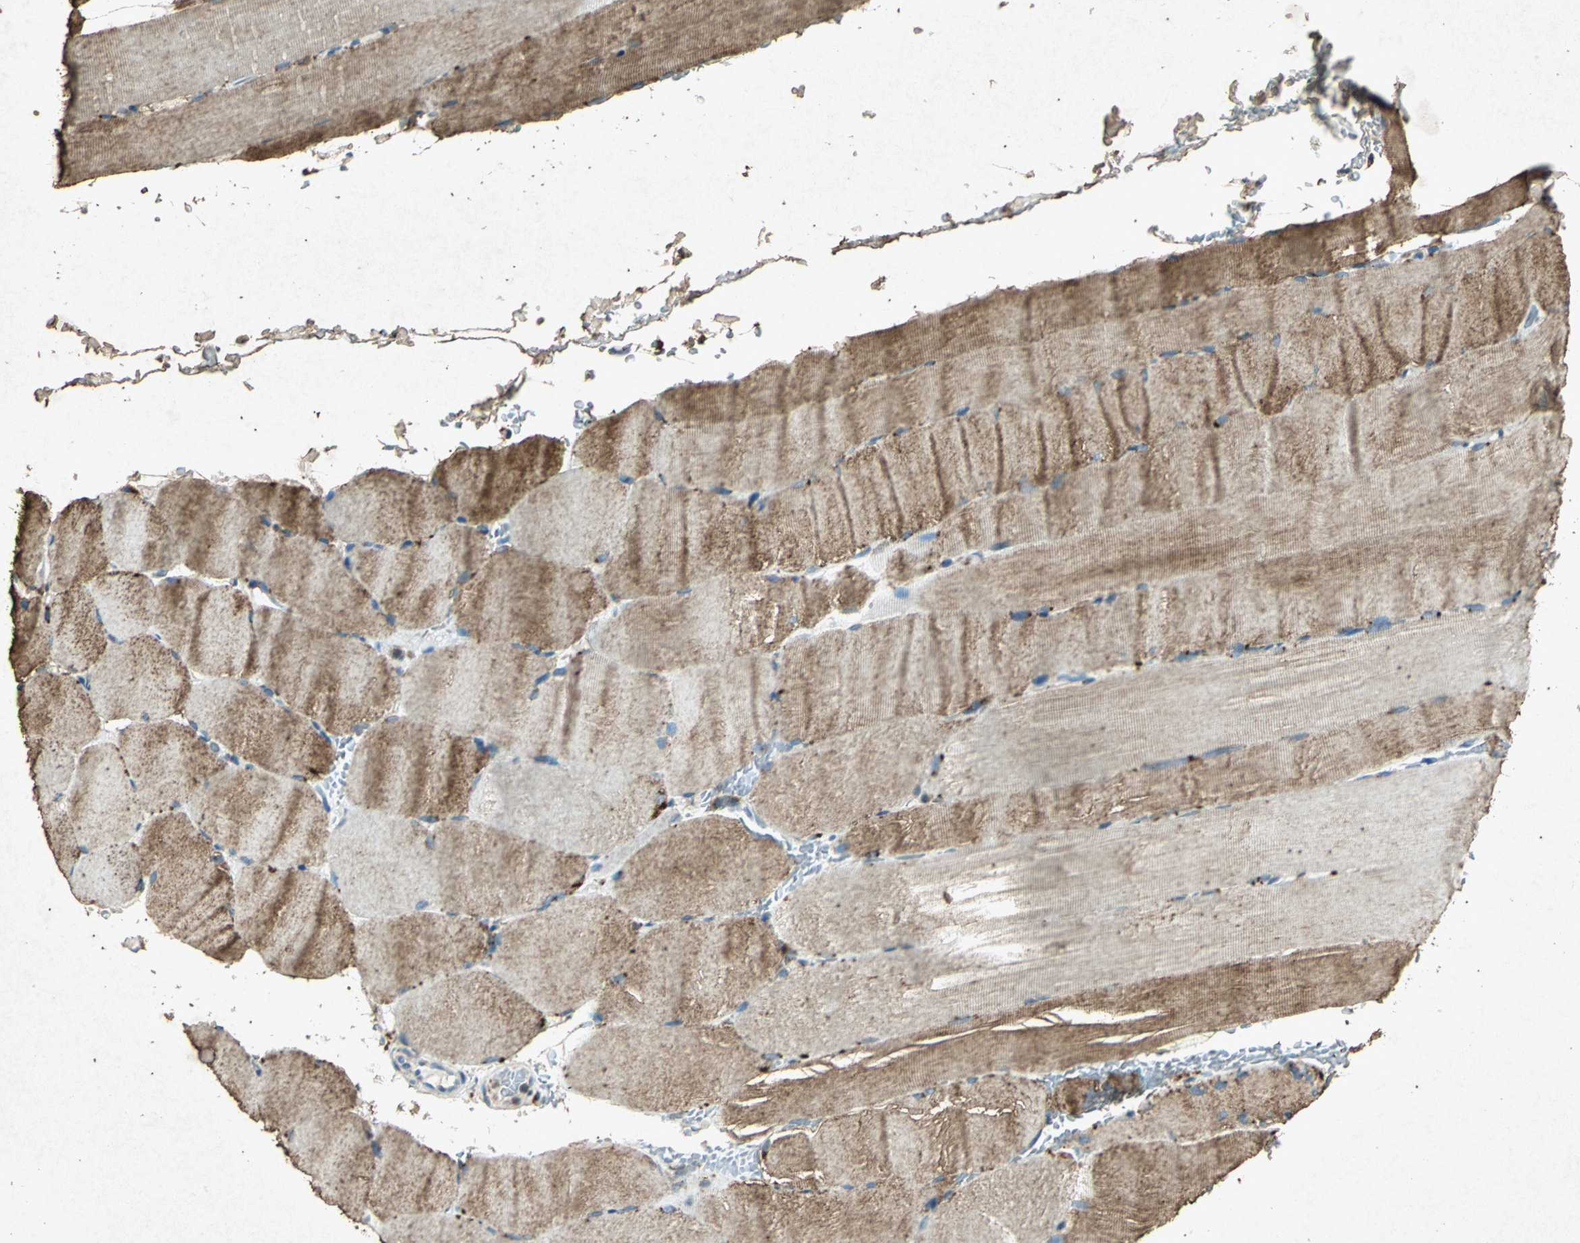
{"staining": {"intensity": "moderate", "quantity": "25%-75%", "location": "cytoplasmic/membranous"}, "tissue": "skeletal muscle", "cell_type": "Myocytes", "image_type": "normal", "snomed": [{"axis": "morphology", "description": "Normal tissue, NOS"}, {"axis": "topography", "description": "Skeletal muscle"}, {"axis": "topography", "description": "Parathyroid gland"}], "caption": "Immunohistochemistry (IHC) micrograph of unremarkable human skeletal muscle stained for a protein (brown), which demonstrates medium levels of moderate cytoplasmic/membranous expression in approximately 25%-75% of myocytes.", "gene": "PSEN1", "patient": {"sex": "female", "age": 37}}